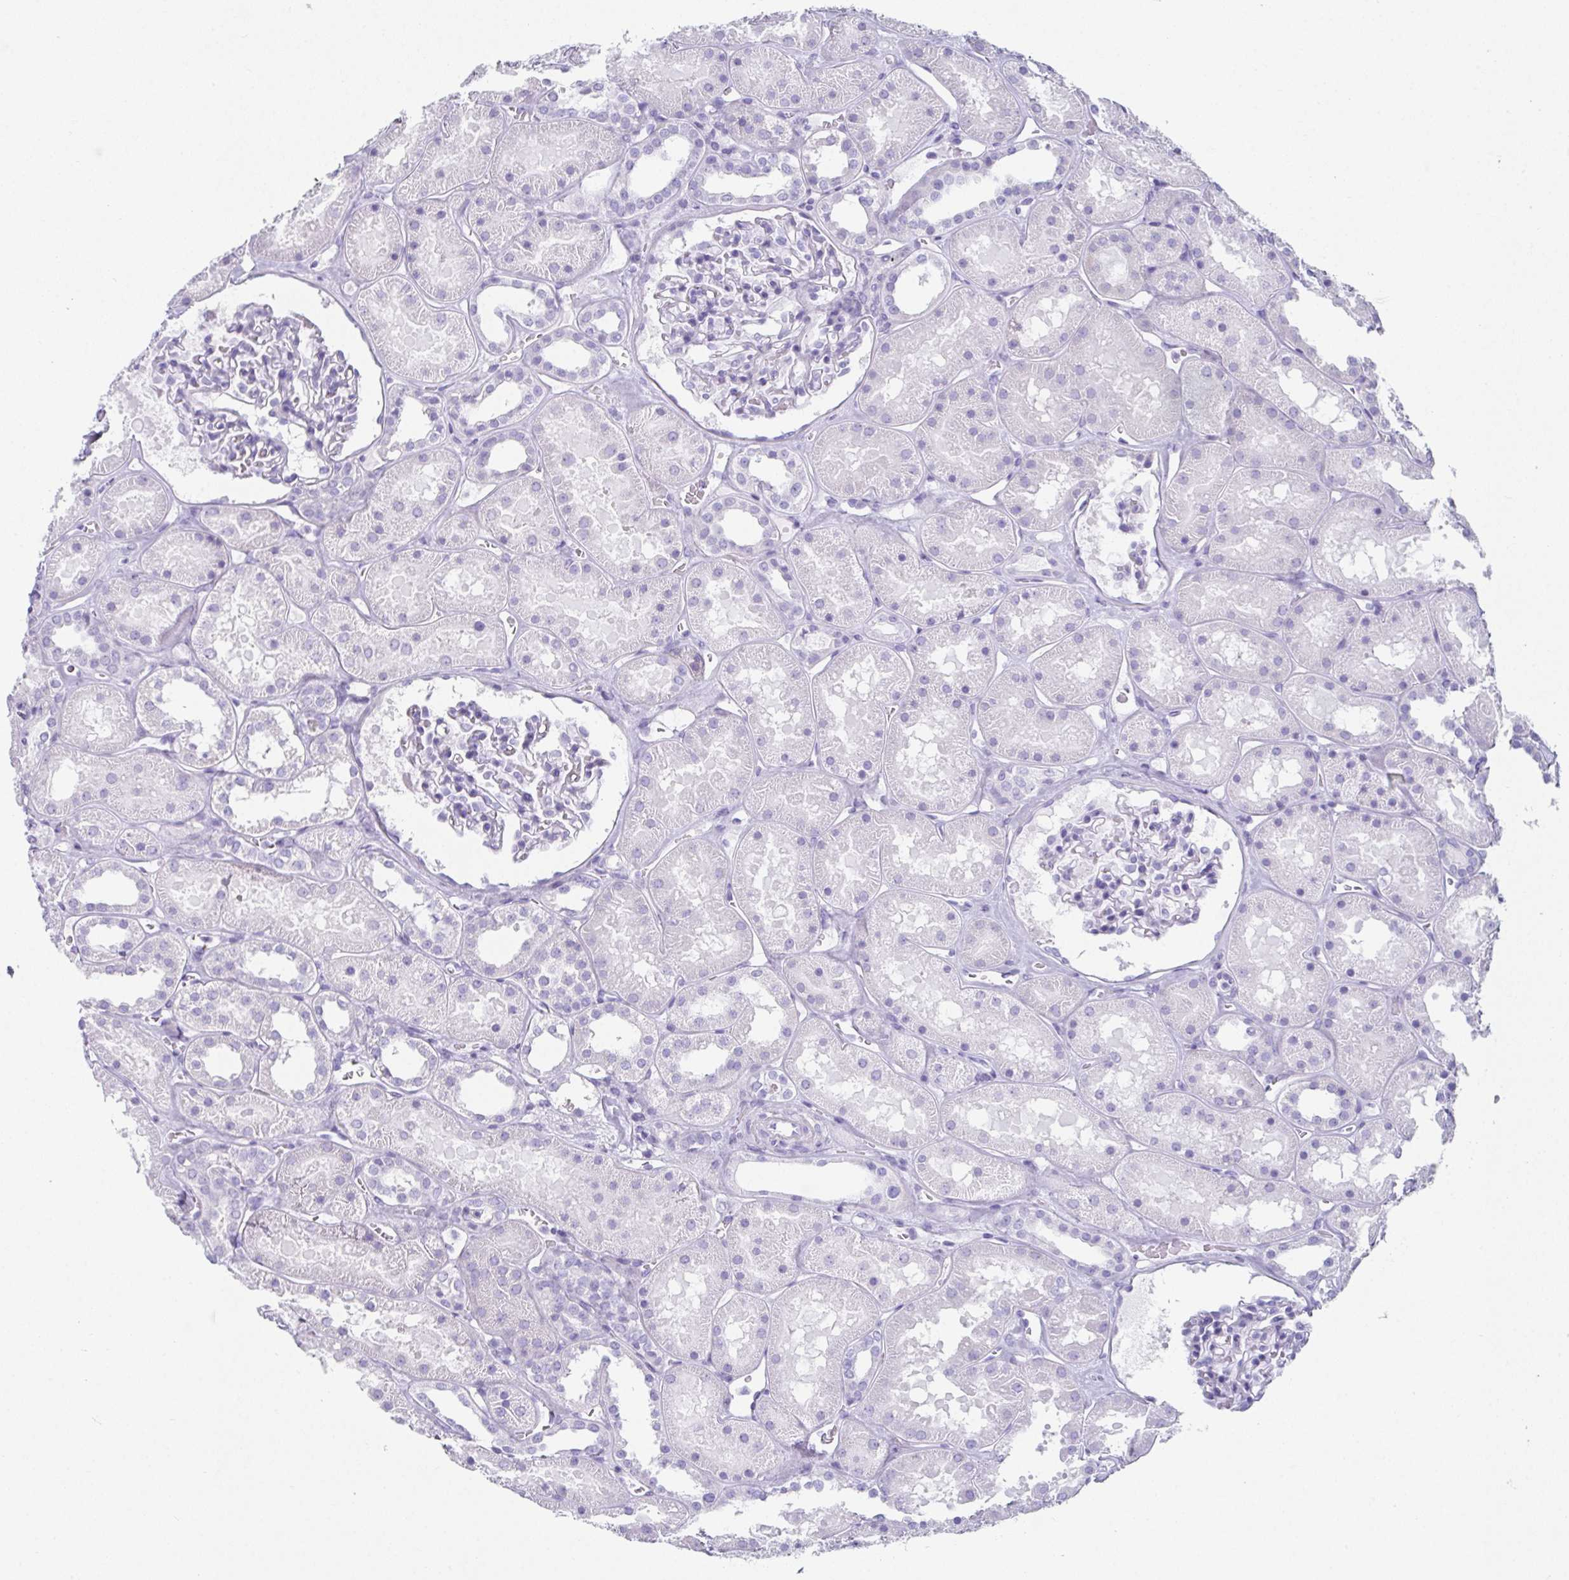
{"staining": {"intensity": "negative", "quantity": "none", "location": "none"}, "tissue": "kidney", "cell_type": "Cells in glomeruli", "image_type": "normal", "snomed": [{"axis": "morphology", "description": "Normal tissue, NOS"}, {"axis": "topography", "description": "Kidney"}], "caption": "The histopathology image demonstrates no staining of cells in glomeruli in benign kidney.", "gene": "SYCP1", "patient": {"sex": "female", "age": 41}}